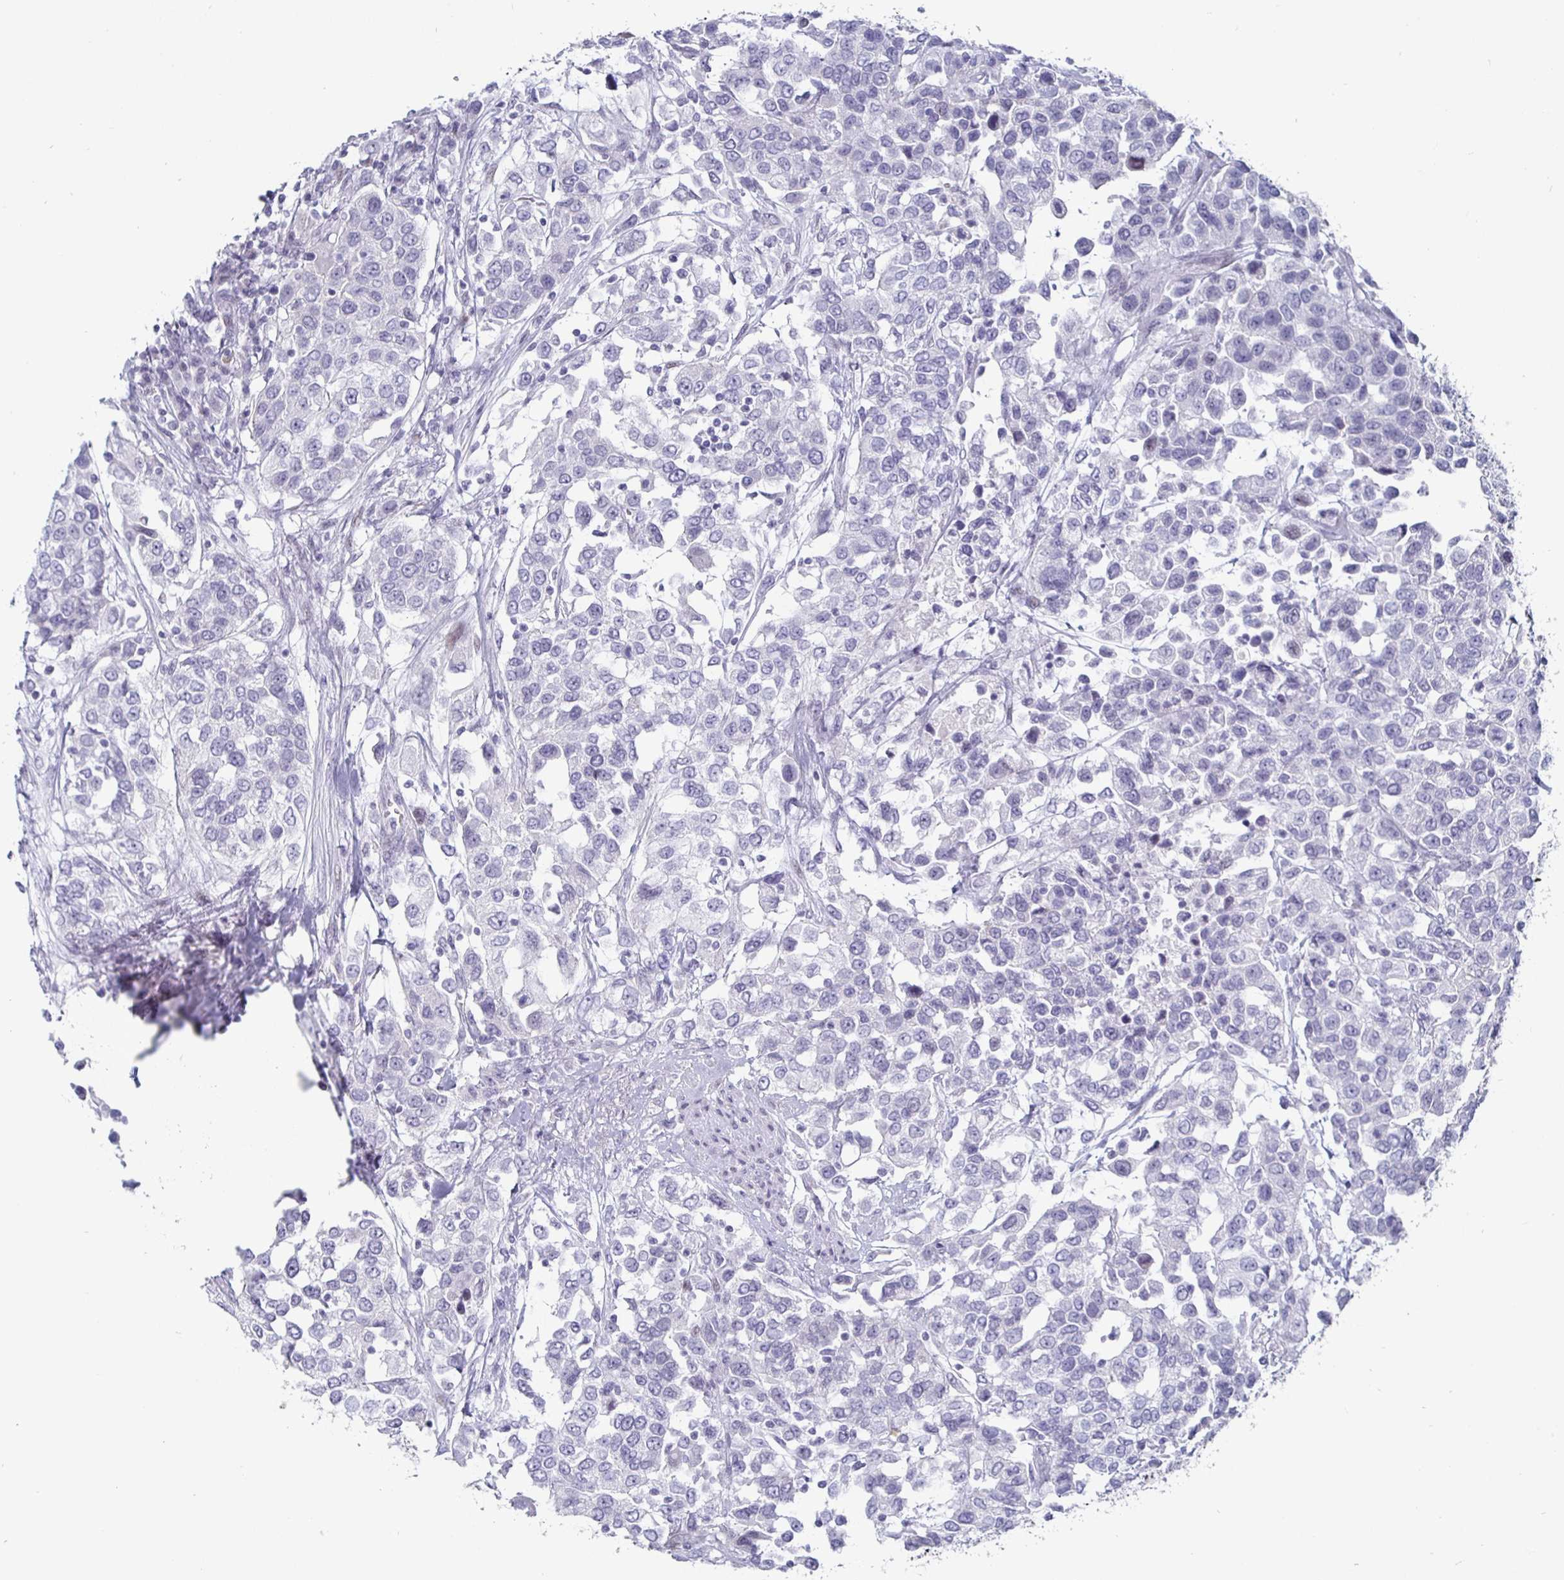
{"staining": {"intensity": "negative", "quantity": "none", "location": "none"}, "tissue": "urothelial cancer", "cell_type": "Tumor cells", "image_type": "cancer", "snomed": [{"axis": "morphology", "description": "Urothelial carcinoma, High grade"}, {"axis": "topography", "description": "Urinary bladder"}], "caption": "Photomicrograph shows no protein staining in tumor cells of urothelial cancer tissue.", "gene": "OOSP2", "patient": {"sex": "female", "age": 80}}